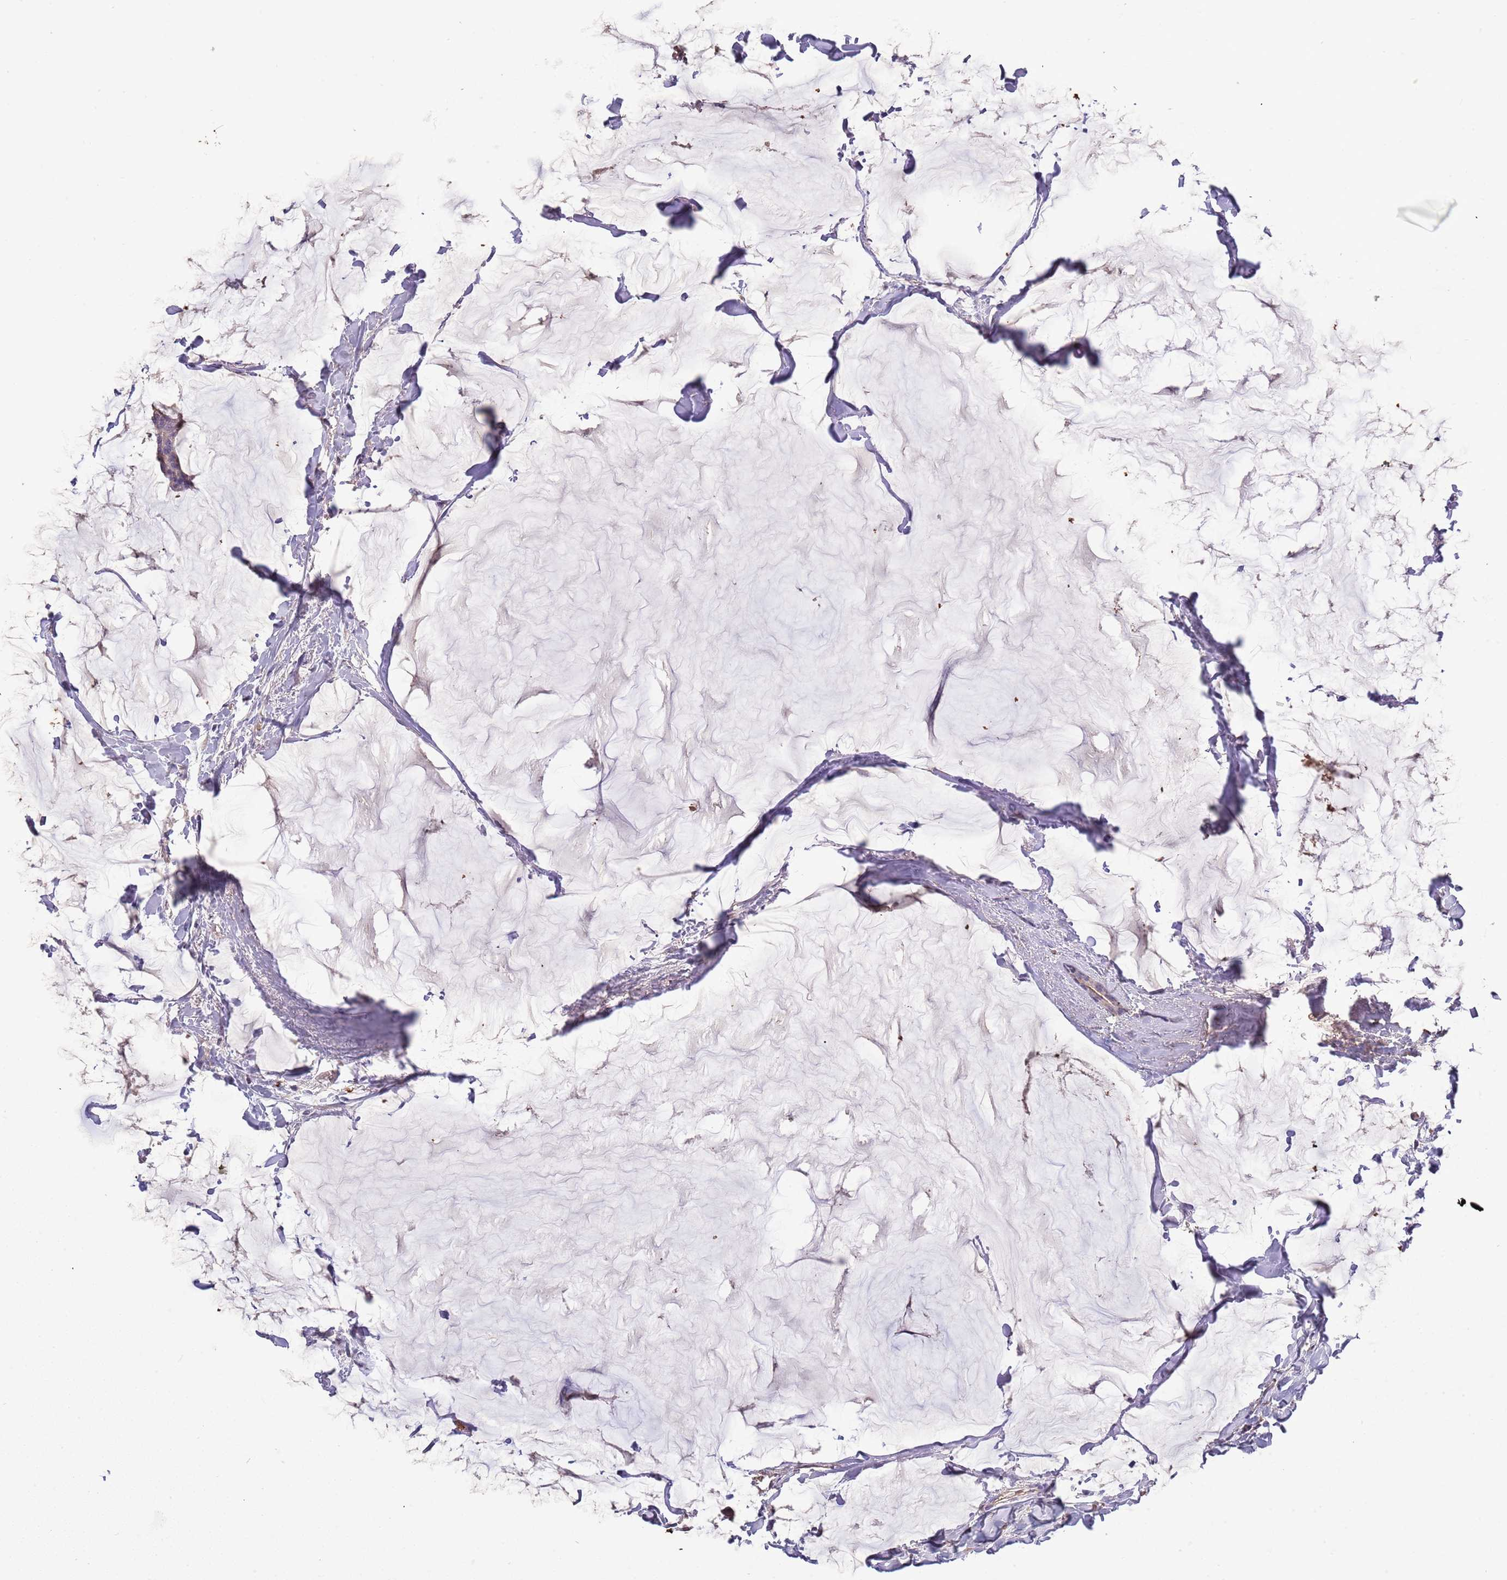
{"staining": {"intensity": "negative", "quantity": "none", "location": "none"}, "tissue": "breast cancer", "cell_type": "Tumor cells", "image_type": "cancer", "snomed": [{"axis": "morphology", "description": "Duct carcinoma"}, {"axis": "topography", "description": "Breast"}], "caption": "Immunohistochemistry histopathology image of neoplastic tissue: human breast cancer (intraductal carcinoma) stained with DAB shows no significant protein expression in tumor cells. Nuclei are stained in blue.", "gene": "P2RY13", "patient": {"sex": "female", "age": 93}}